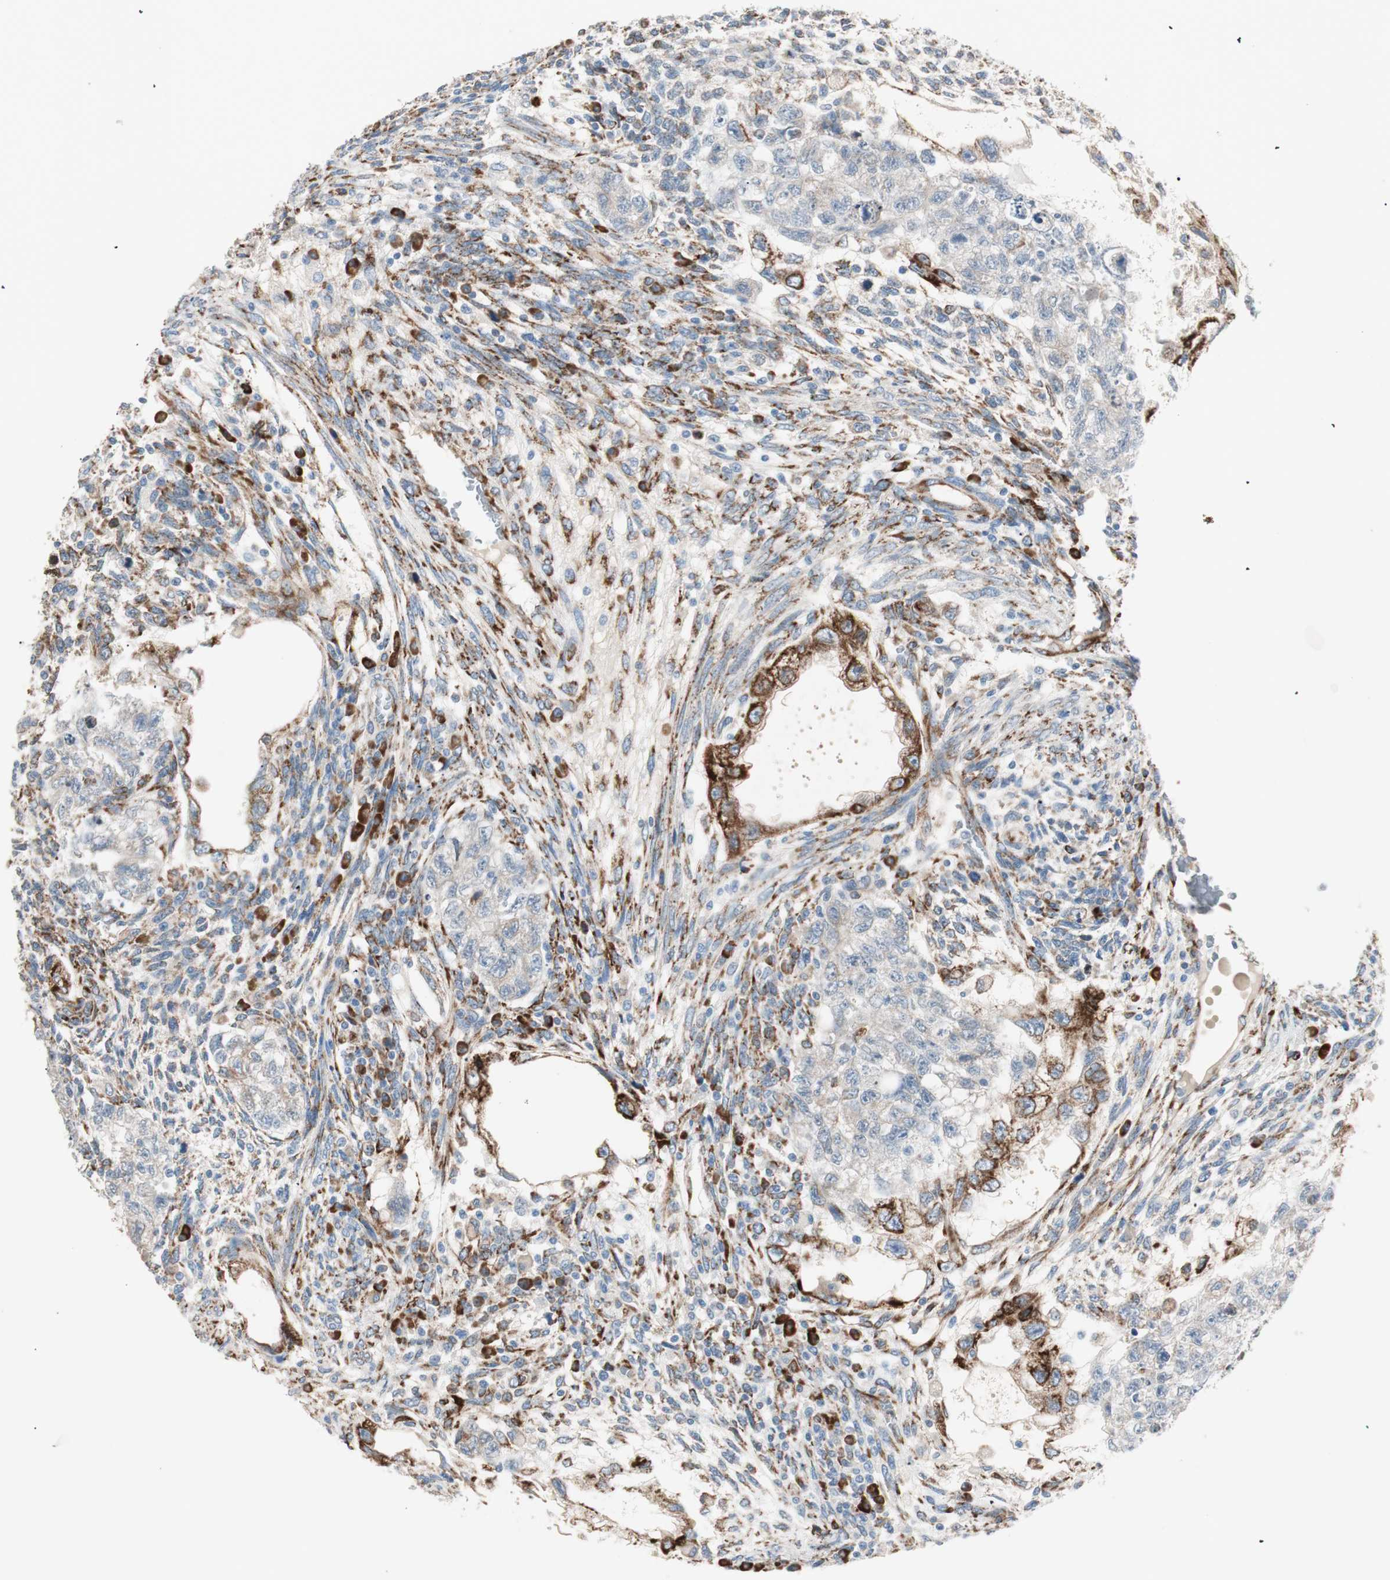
{"staining": {"intensity": "weak", "quantity": "25%-75%", "location": "cytoplasmic/membranous"}, "tissue": "testis cancer", "cell_type": "Tumor cells", "image_type": "cancer", "snomed": [{"axis": "morphology", "description": "Normal tissue, NOS"}, {"axis": "morphology", "description": "Carcinoma, Embryonal, NOS"}, {"axis": "topography", "description": "Testis"}], "caption": "This is a micrograph of immunohistochemistry (IHC) staining of testis cancer, which shows weak expression in the cytoplasmic/membranous of tumor cells.", "gene": "P4HTM", "patient": {"sex": "male", "age": 36}}